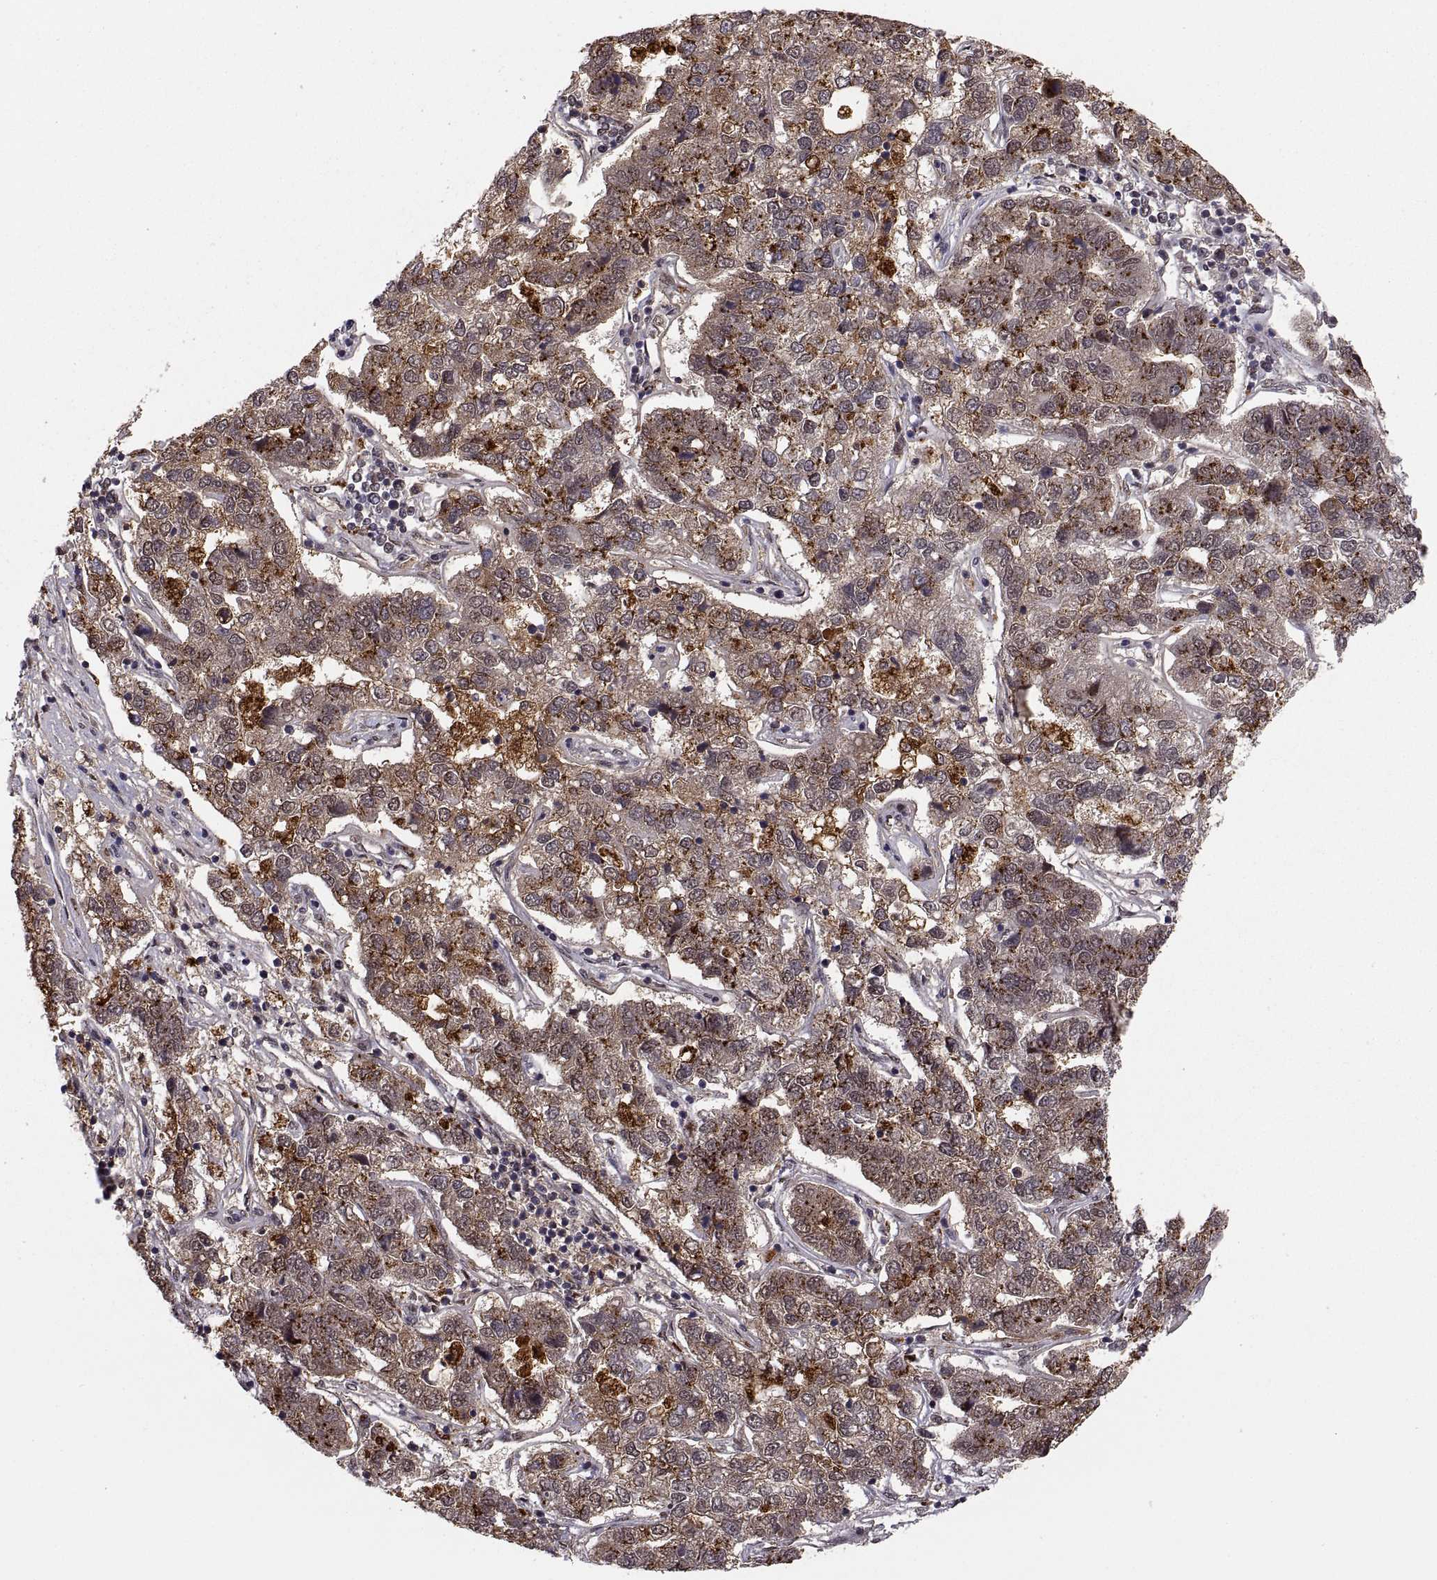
{"staining": {"intensity": "strong", "quantity": "<25%", "location": "cytoplasmic/membranous"}, "tissue": "pancreatic cancer", "cell_type": "Tumor cells", "image_type": "cancer", "snomed": [{"axis": "morphology", "description": "Adenocarcinoma, NOS"}, {"axis": "topography", "description": "Pancreas"}], "caption": "This micrograph reveals immunohistochemistry staining of human pancreatic cancer, with medium strong cytoplasmic/membranous expression in about <25% of tumor cells.", "gene": "PSMC2", "patient": {"sex": "female", "age": 61}}